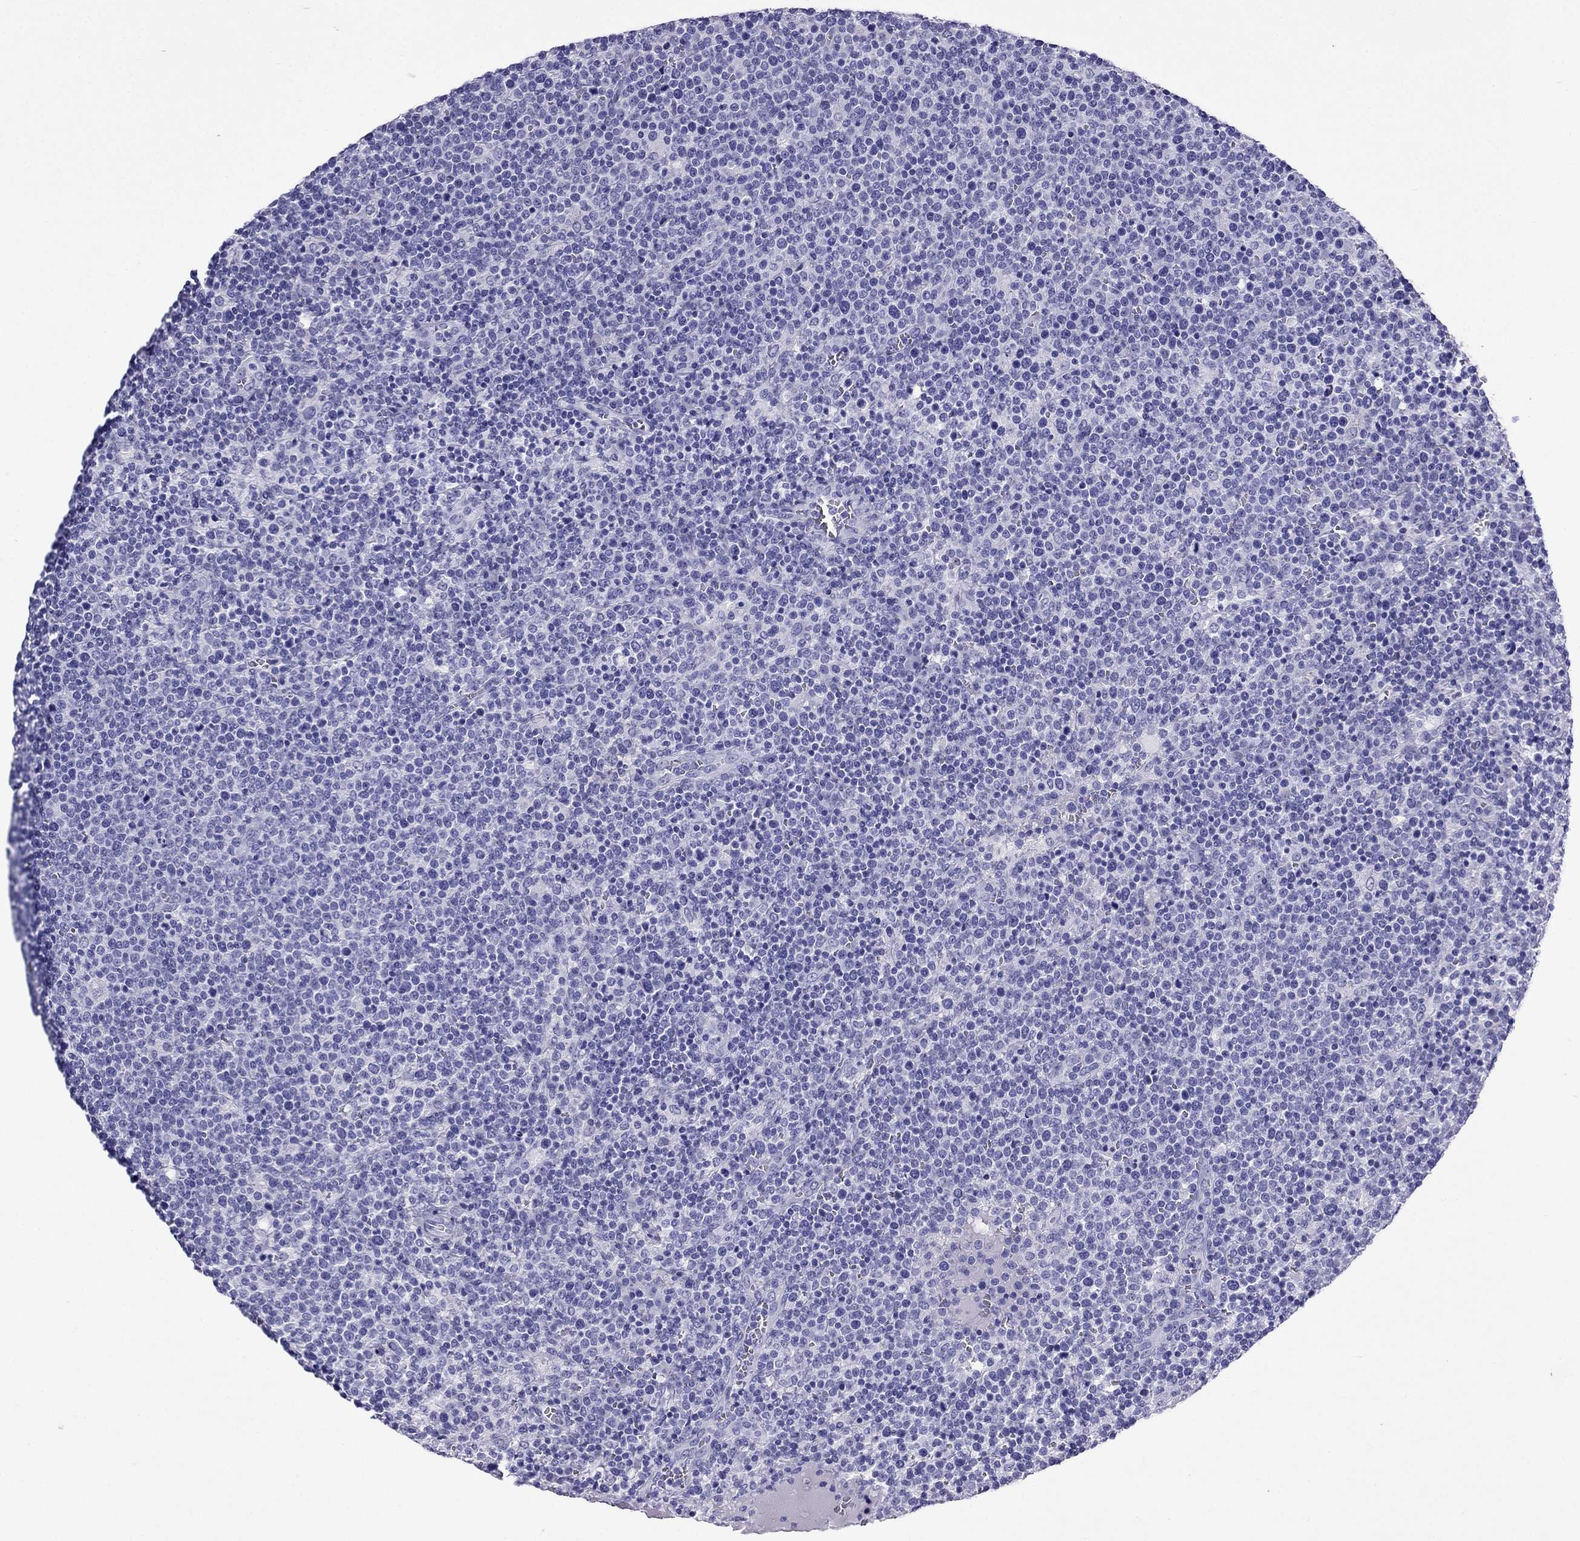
{"staining": {"intensity": "negative", "quantity": "none", "location": "none"}, "tissue": "lymphoma", "cell_type": "Tumor cells", "image_type": "cancer", "snomed": [{"axis": "morphology", "description": "Malignant lymphoma, non-Hodgkin's type, High grade"}, {"axis": "topography", "description": "Lymph node"}], "caption": "A photomicrograph of high-grade malignant lymphoma, non-Hodgkin's type stained for a protein exhibits no brown staining in tumor cells.", "gene": "ARR3", "patient": {"sex": "male", "age": 61}}